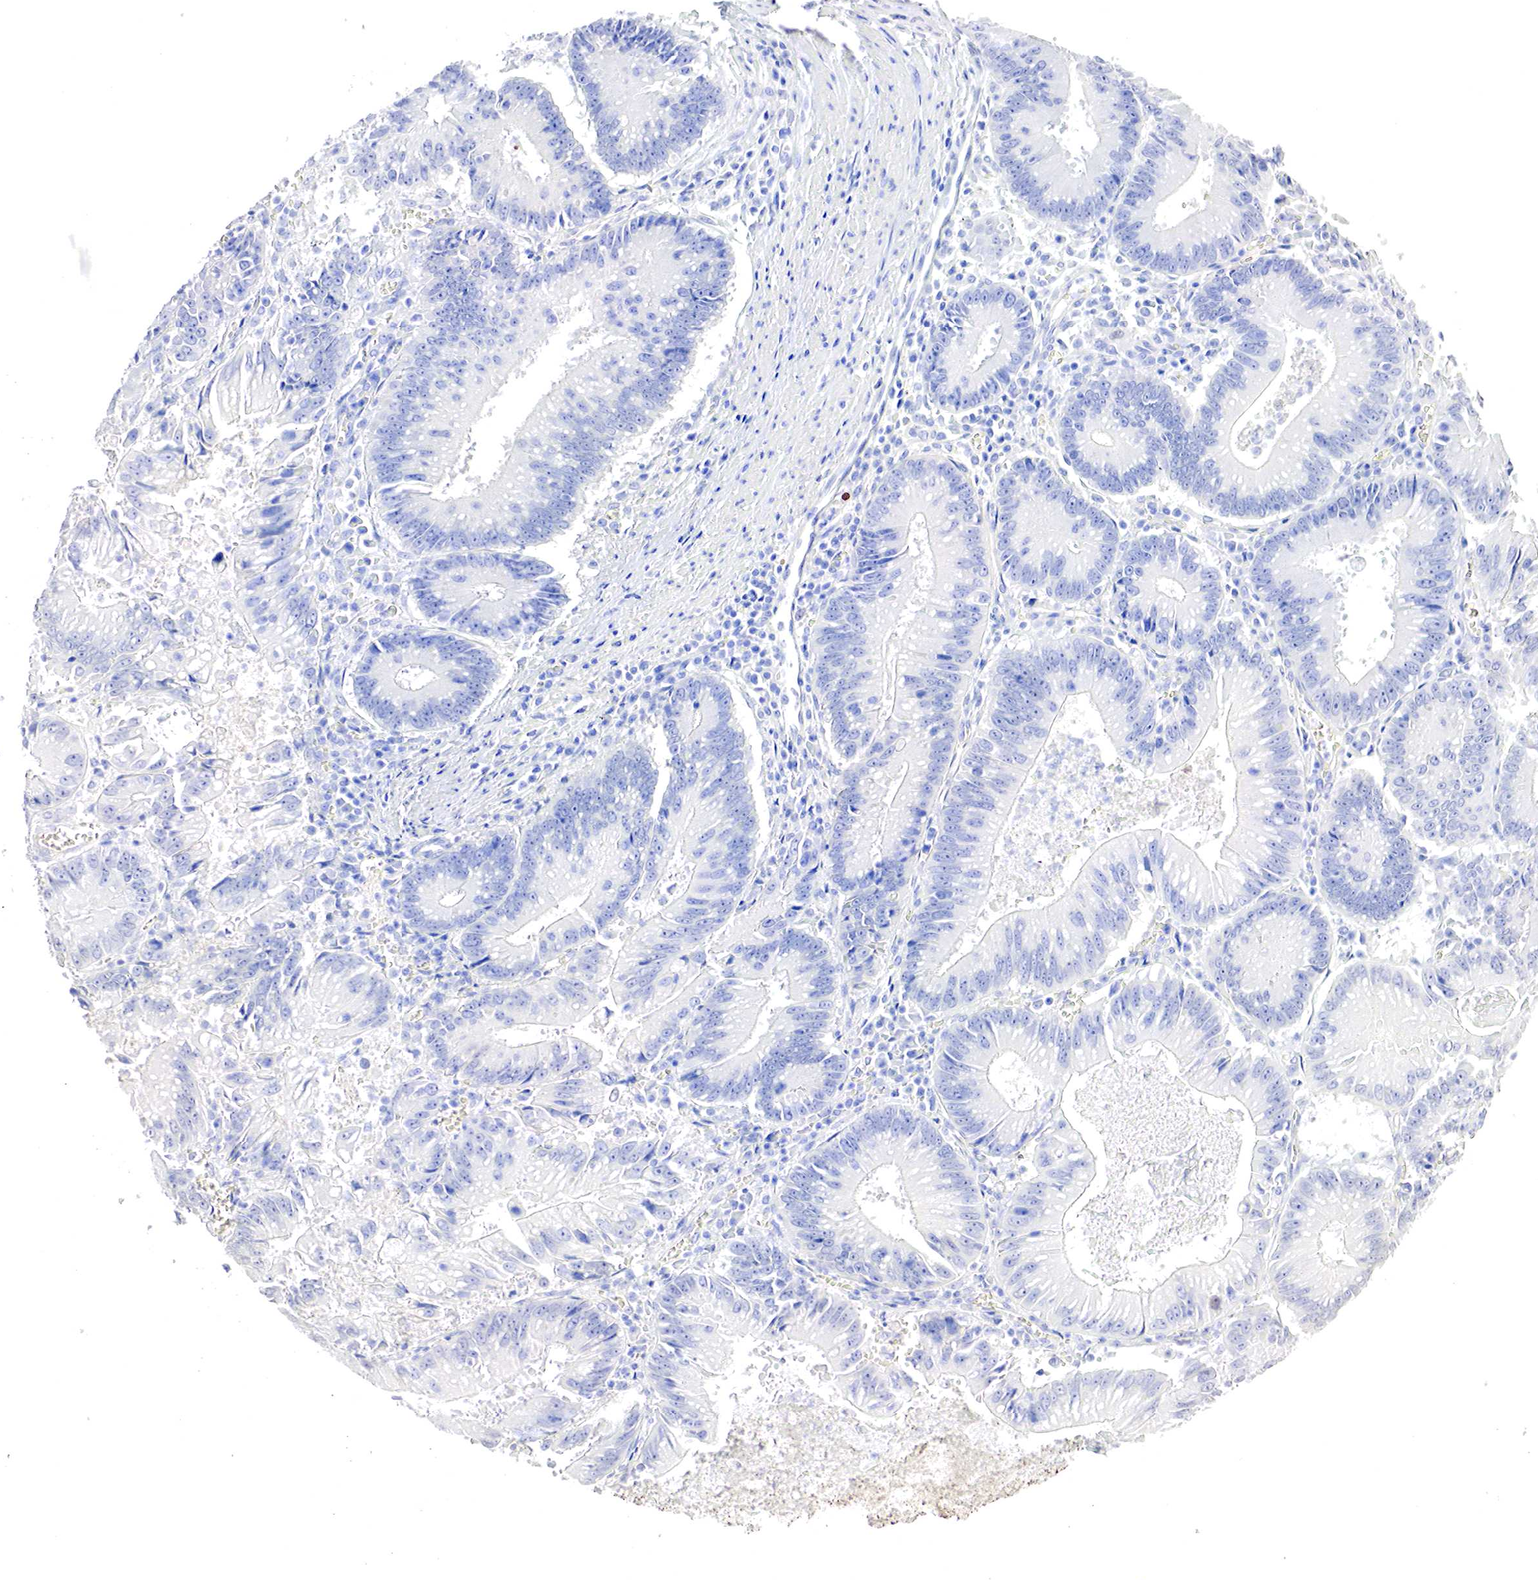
{"staining": {"intensity": "negative", "quantity": "none", "location": "none"}, "tissue": "colorectal cancer", "cell_type": "Tumor cells", "image_type": "cancer", "snomed": [{"axis": "morphology", "description": "Adenocarcinoma, NOS"}, {"axis": "topography", "description": "Rectum"}], "caption": "The histopathology image demonstrates no staining of tumor cells in colorectal cancer.", "gene": "OTC", "patient": {"sex": "female", "age": 81}}